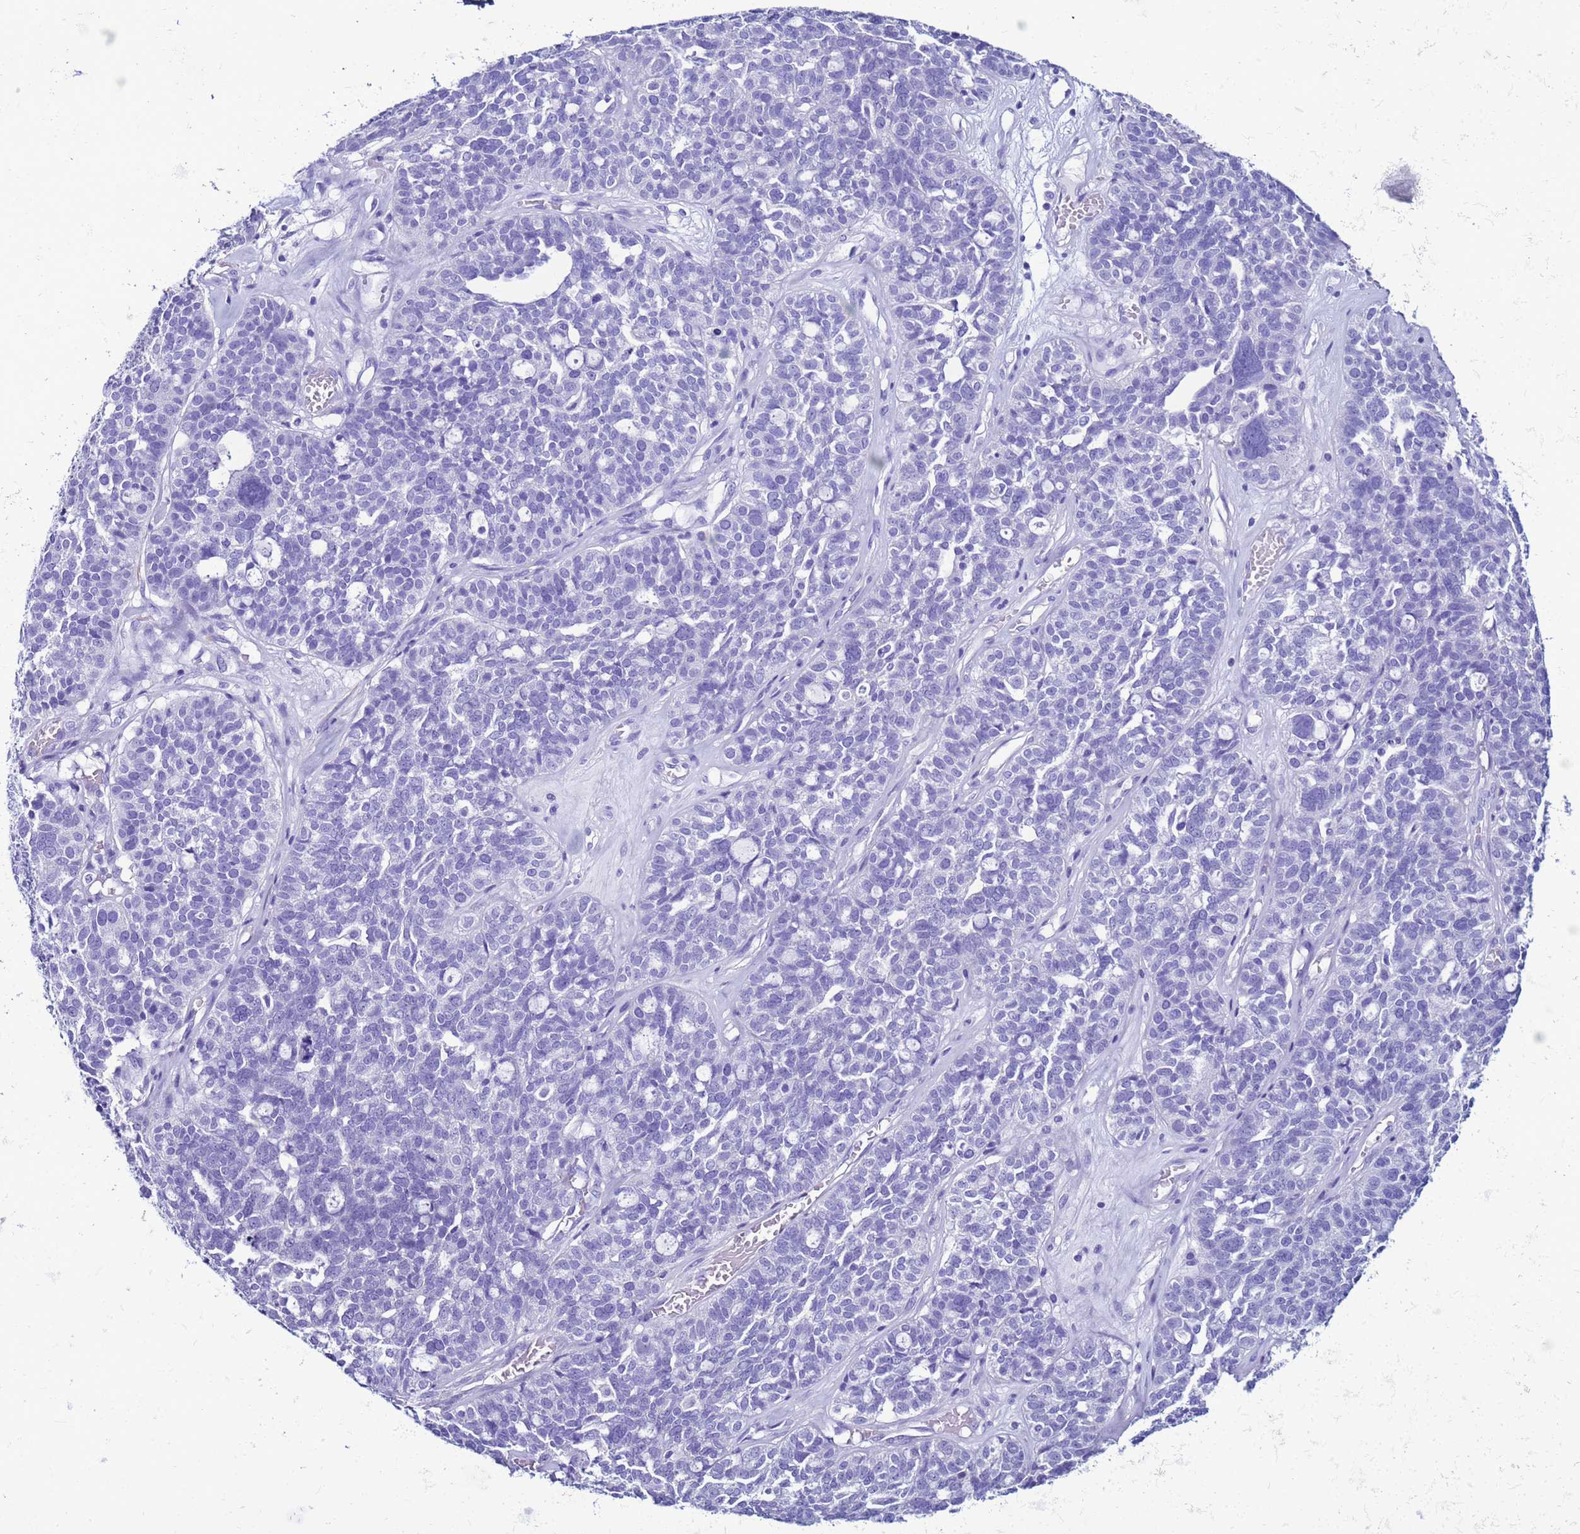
{"staining": {"intensity": "negative", "quantity": "none", "location": "none"}, "tissue": "ovarian cancer", "cell_type": "Tumor cells", "image_type": "cancer", "snomed": [{"axis": "morphology", "description": "Cystadenocarcinoma, serous, NOS"}, {"axis": "topography", "description": "Ovary"}], "caption": "High power microscopy image of an IHC photomicrograph of serous cystadenocarcinoma (ovarian), revealing no significant expression in tumor cells.", "gene": "LCMT1", "patient": {"sex": "female", "age": 59}}